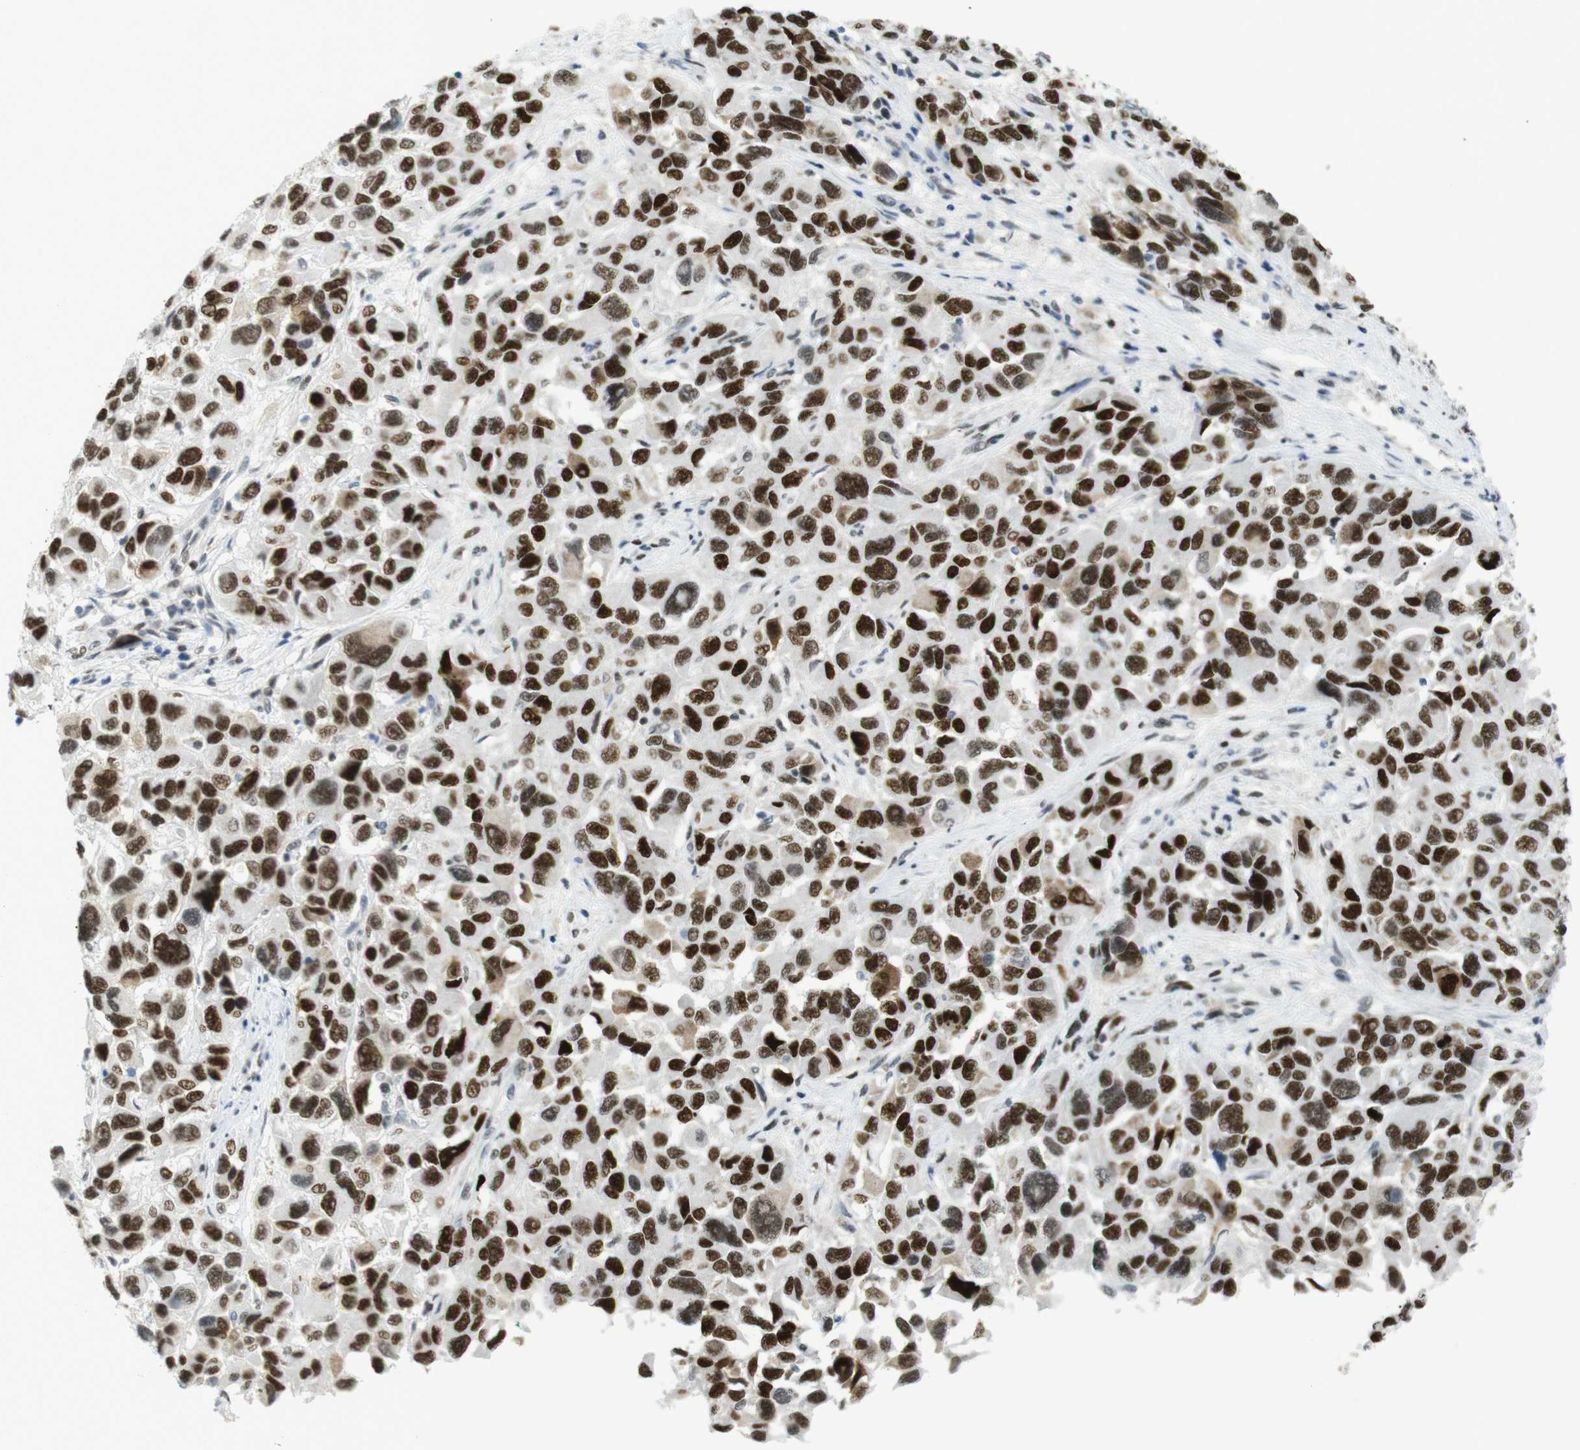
{"staining": {"intensity": "strong", "quantity": ">75%", "location": "nuclear"}, "tissue": "melanoma", "cell_type": "Tumor cells", "image_type": "cancer", "snomed": [{"axis": "morphology", "description": "Malignant melanoma, NOS"}, {"axis": "topography", "description": "Skin"}], "caption": "Immunohistochemistry (DAB (3,3'-diaminobenzidine)) staining of malignant melanoma exhibits strong nuclear protein positivity in about >75% of tumor cells.", "gene": "RIOX2", "patient": {"sex": "male", "age": 53}}